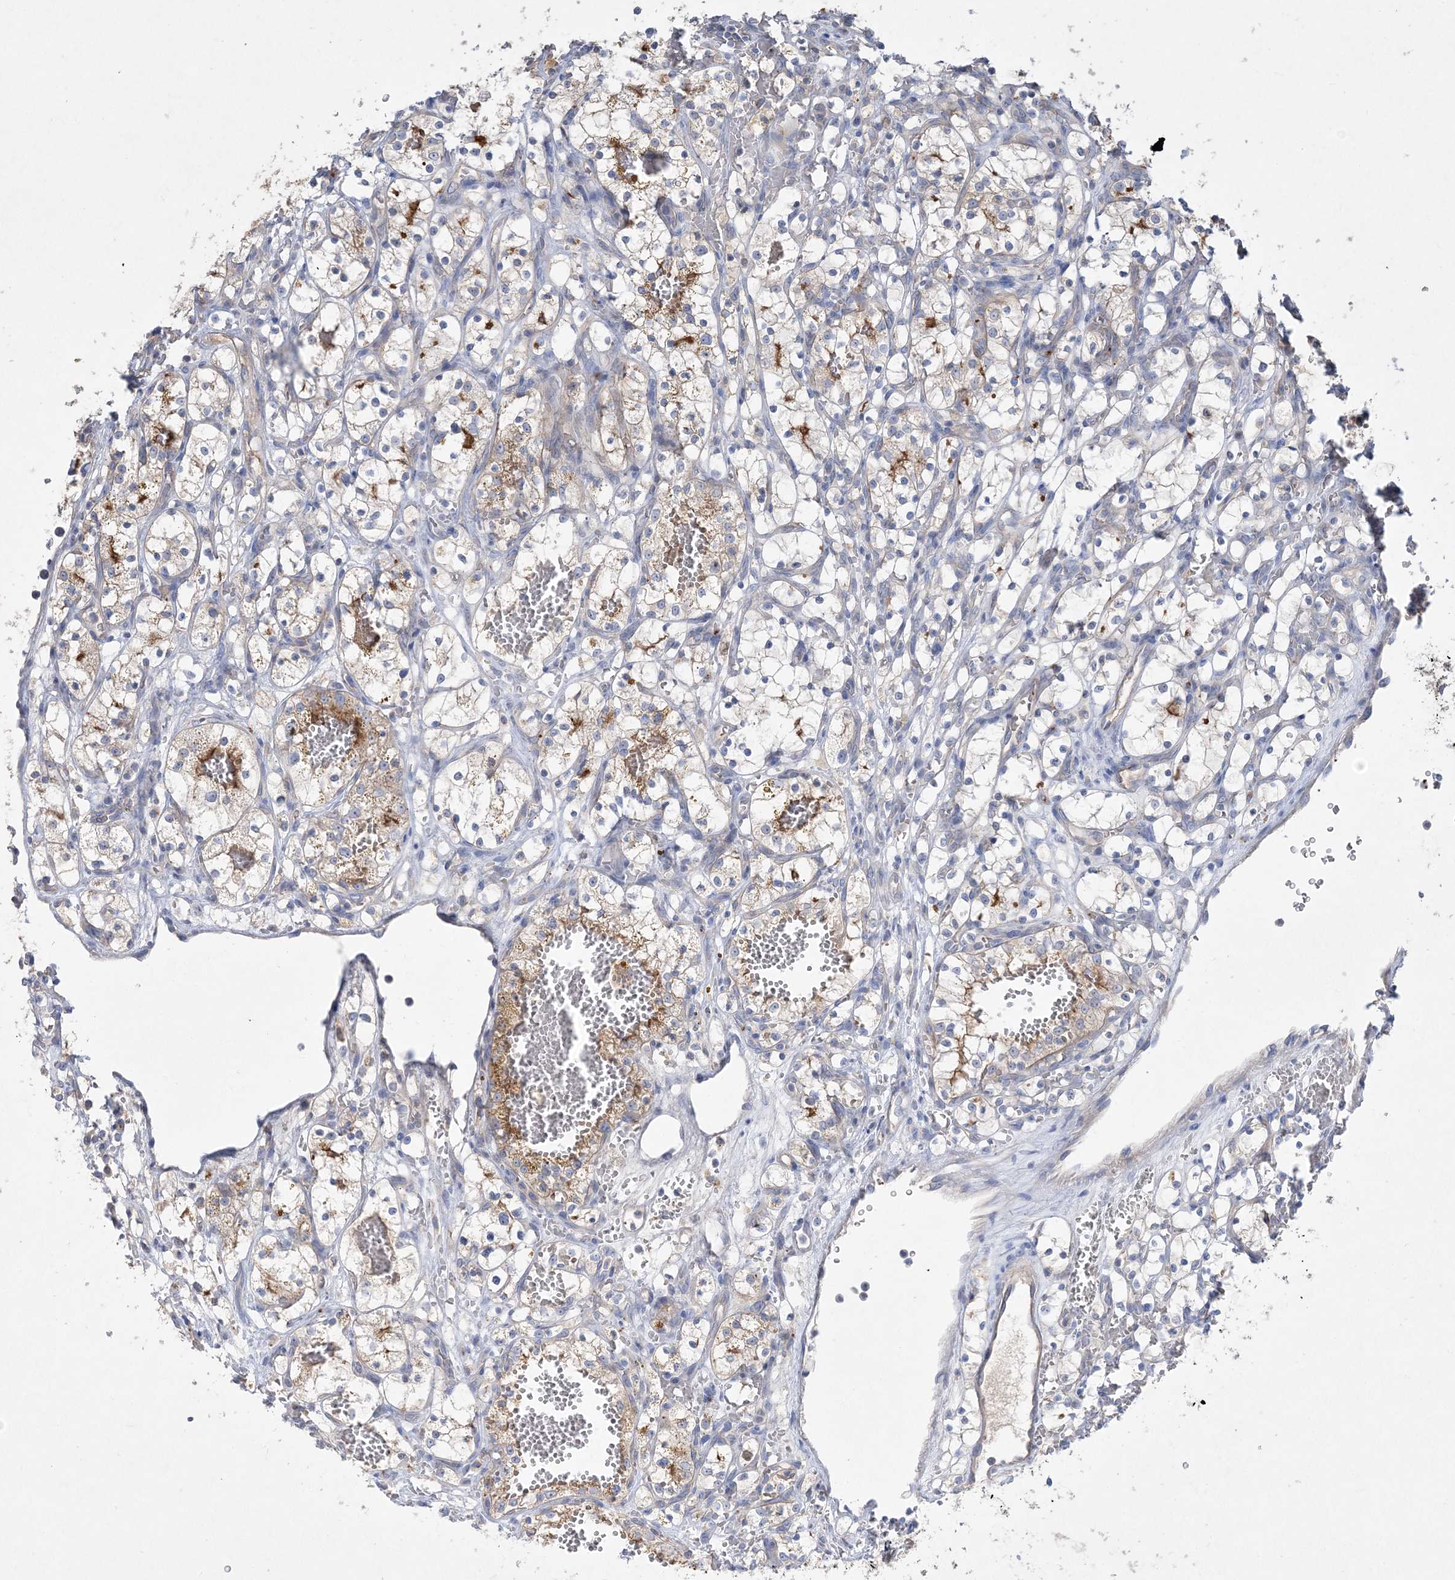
{"staining": {"intensity": "moderate", "quantity": "<25%", "location": "cytoplasmic/membranous"}, "tissue": "renal cancer", "cell_type": "Tumor cells", "image_type": "cancer", "snomed": [{"axis": "morphology", "description": "Adenocarcinoma, NOS"}, {"axis": "topography", "description": "Kidney"}], "caption": "The immunohistochemical stain labels moderate cytoplasmic/membranous staining in tumor cells of renal adenocarcinoma tissue.", "gene": "ADCK2", "patient": {"sex": "female", "age": 69}}